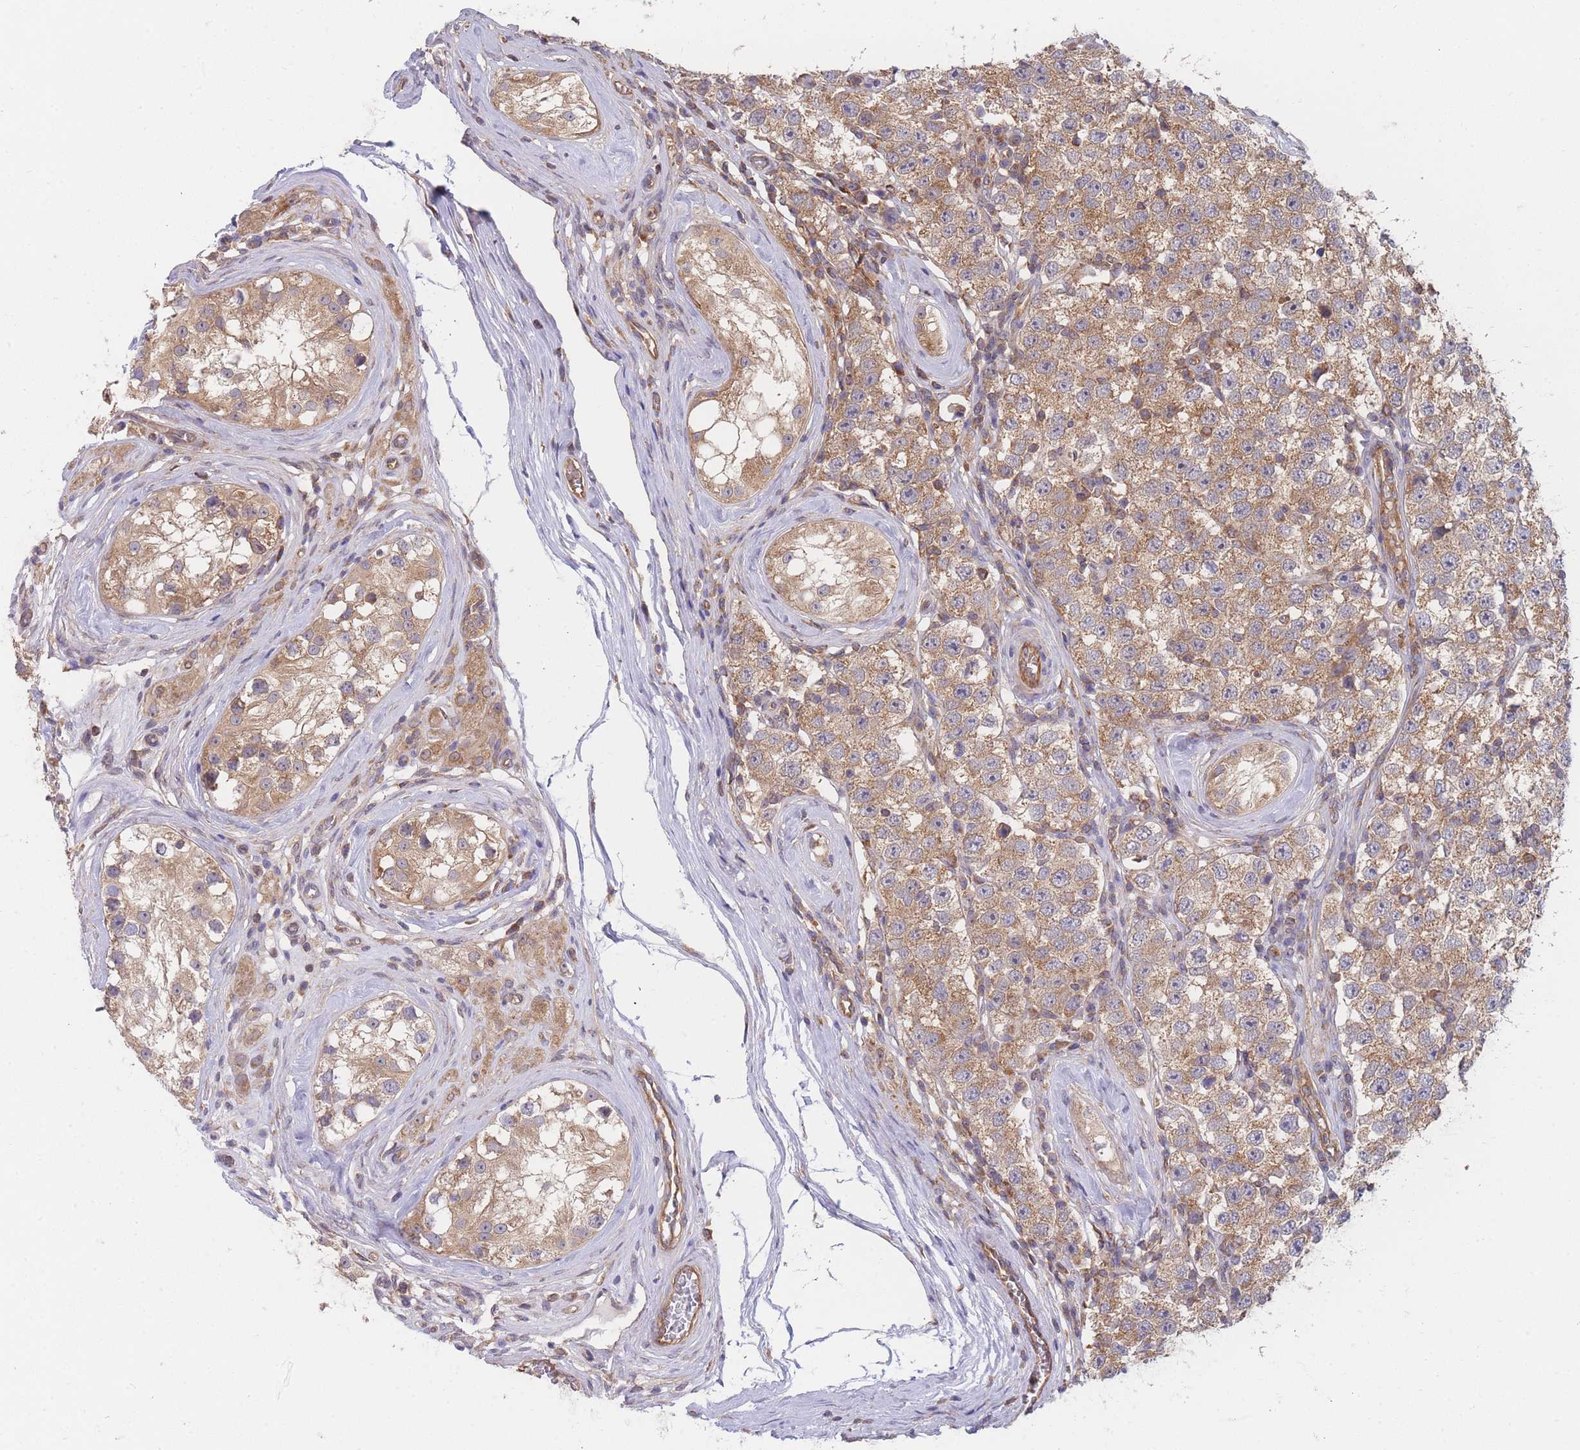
{"staining": {"intensity": "moderate", "quantity": ">75%", "location": "cytoplasmic/membranous"}, "tissue": "testis cancer", "cell_type": "Tumor cells", "image_type": "cancer", "snomed": [{"axis": "morphology", "description": "Seminoma, NOS"}, {"axis": "topography", "description": "Testis"}], "caption": "This histopathology image exhibits IHC staining of human seminoma (testis), with medium moderate cytoplasmic/membranous positivity in approximately >75% of tumor cells.", "gene": "MRPS18B", "patient": {"sex": "male", "age": 34}}